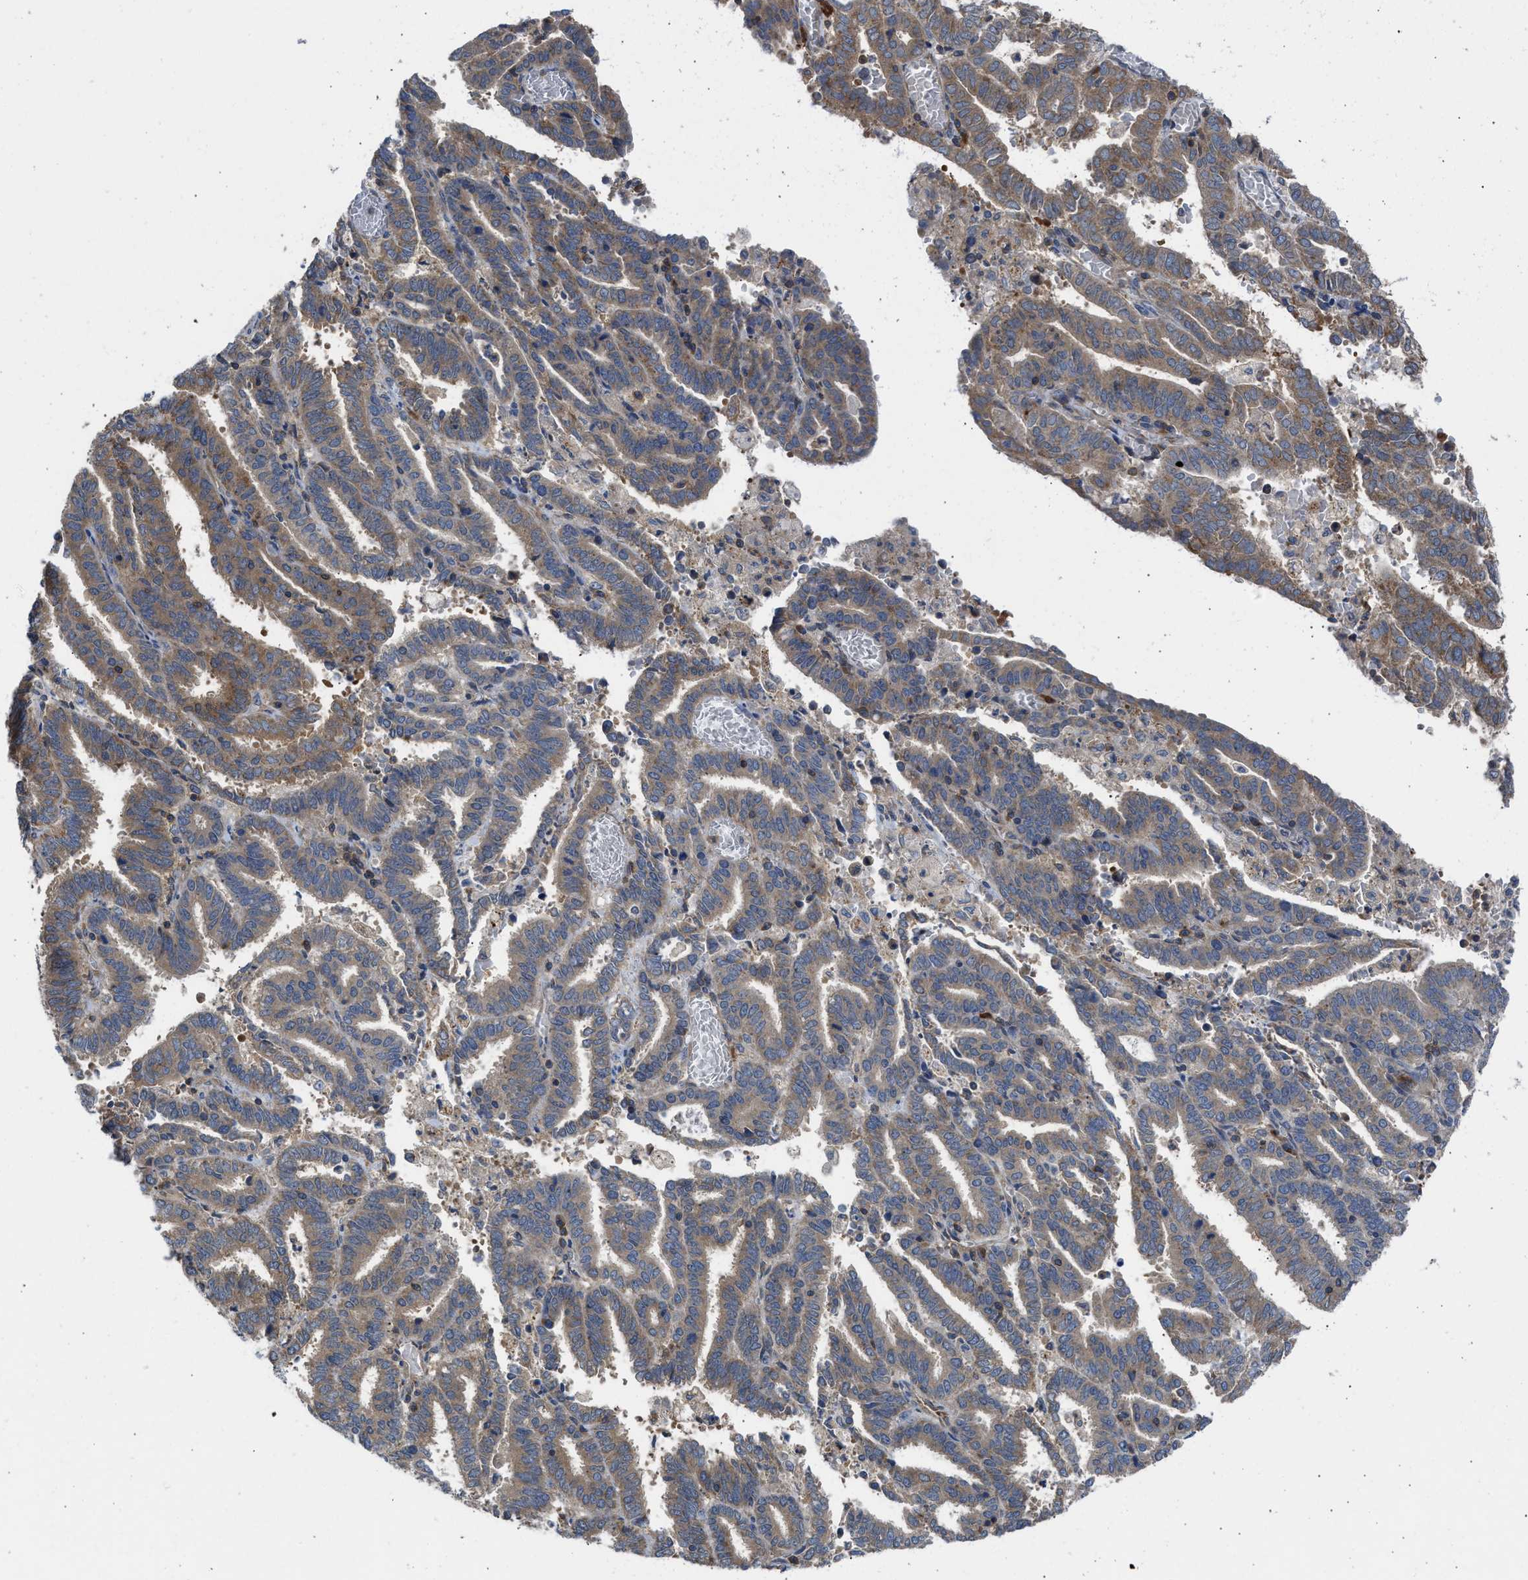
{"staining": {"intensity": "moderate", "quantity": ">75%", "location": "cytoplasmic/membranous"}, "tissue": "endometrial cancer", "cell_type": "Tumor cells", "image_type": "cancer", "snomed": [{"axis": "morphology", "description": "Adenocarcinoma, NOS"}, {"axis": "topography", "description": "Uterus"}], "caption": "Immunohistochemical staining of human adenocarcinoma (endometrial) displays medium levels of moderate cytoplasmic/membranous protein positivity in about >75% of tumor cells. (DAB = brown stain, brightfield microscopy at high magnification).", "gene": "CHKB", "patient": {"sex": "female", "age": 83}}